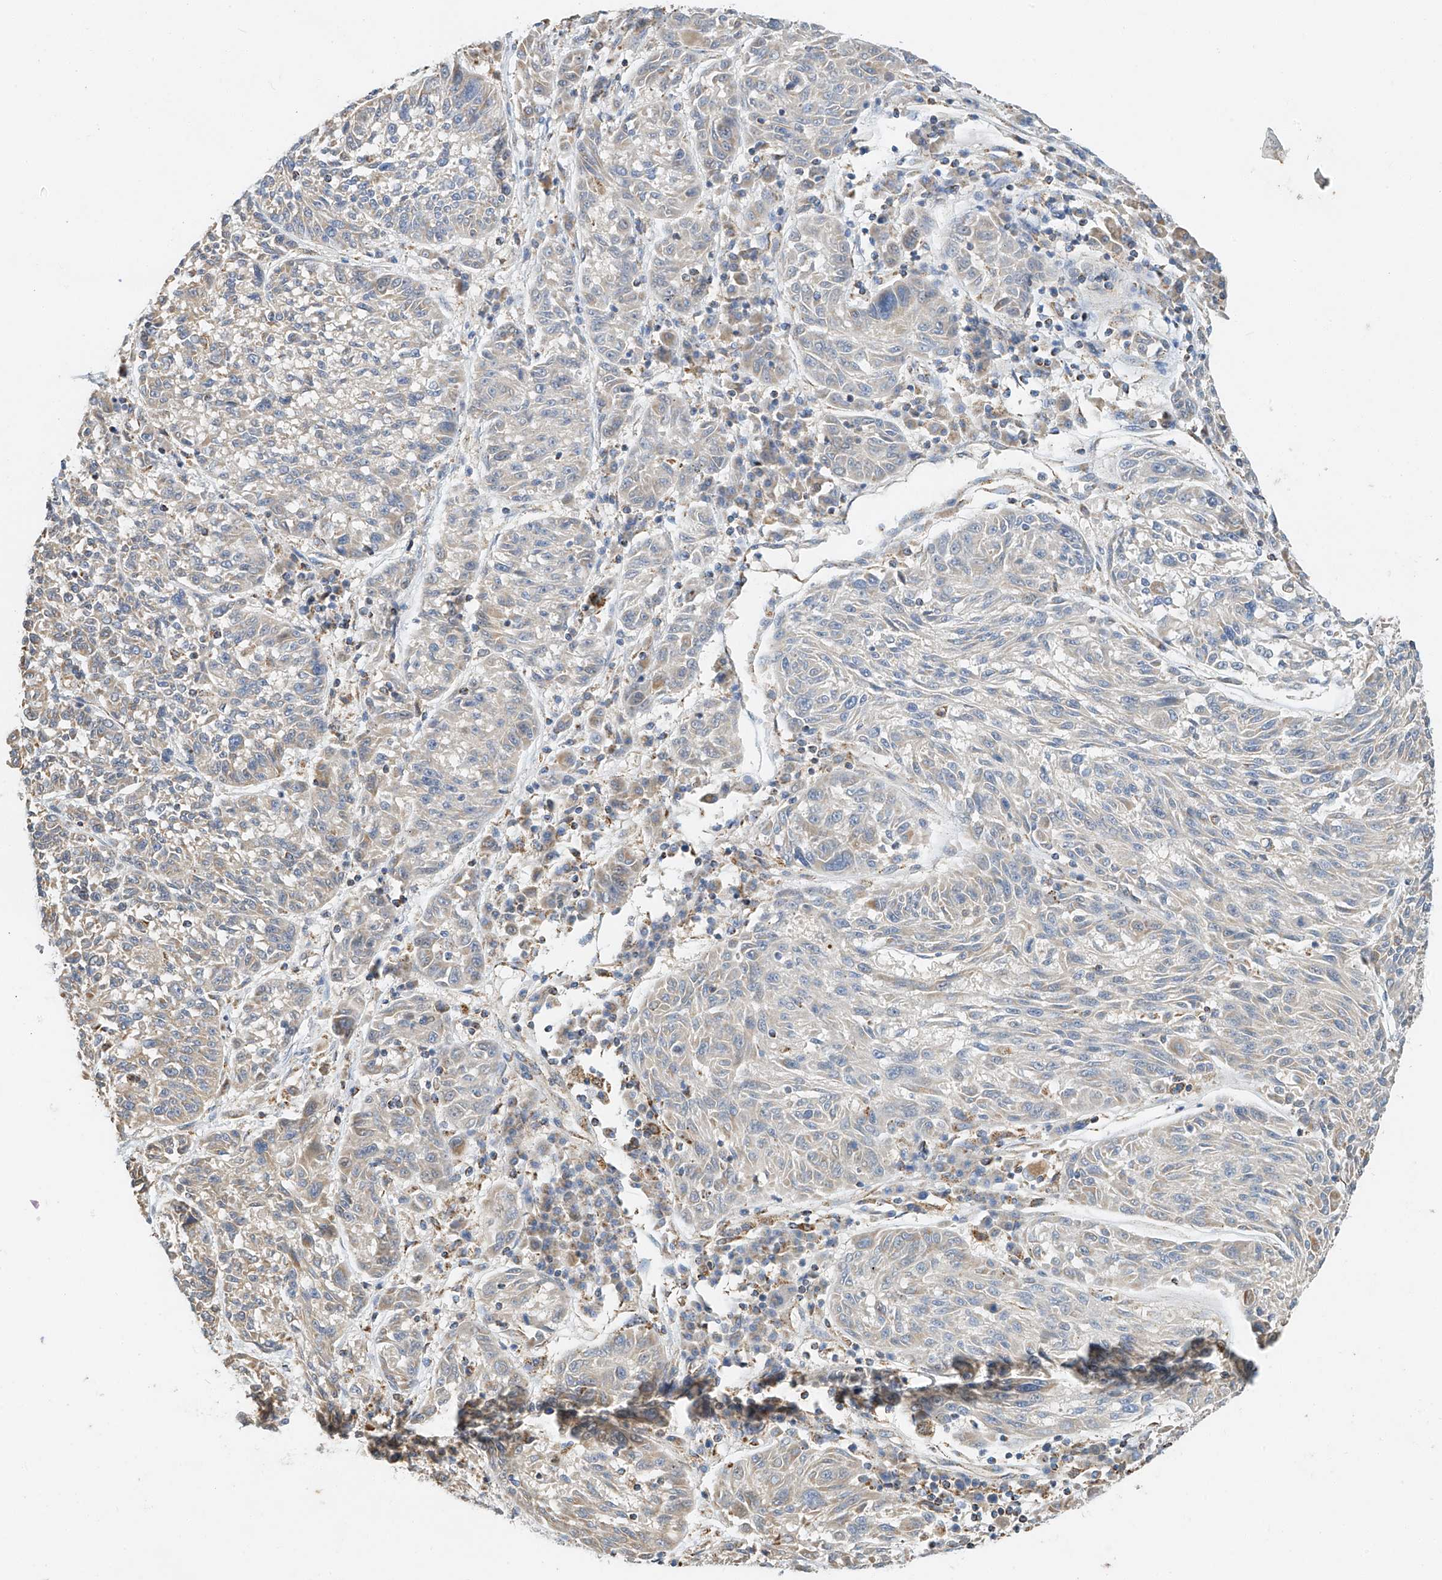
{"staining": {"intensity": "negative", "quantity": "none", "location": "none"}, "tissue": "melanoma", "cell_type": "Tumor cells", "image_type": "cancer", "snomed": [{"axis": "morphology", "description": "Malignant melanoma, NOS"}, {"axis": "topography", "description": "Skin"}], "caption": "Histopathology image shows no protein positivity in tumor cells of malignant melanoma tissue. Nuclei are stained in blue.", "gene": "YIPF7", "patient": {"sex": "male", "age": 53}}